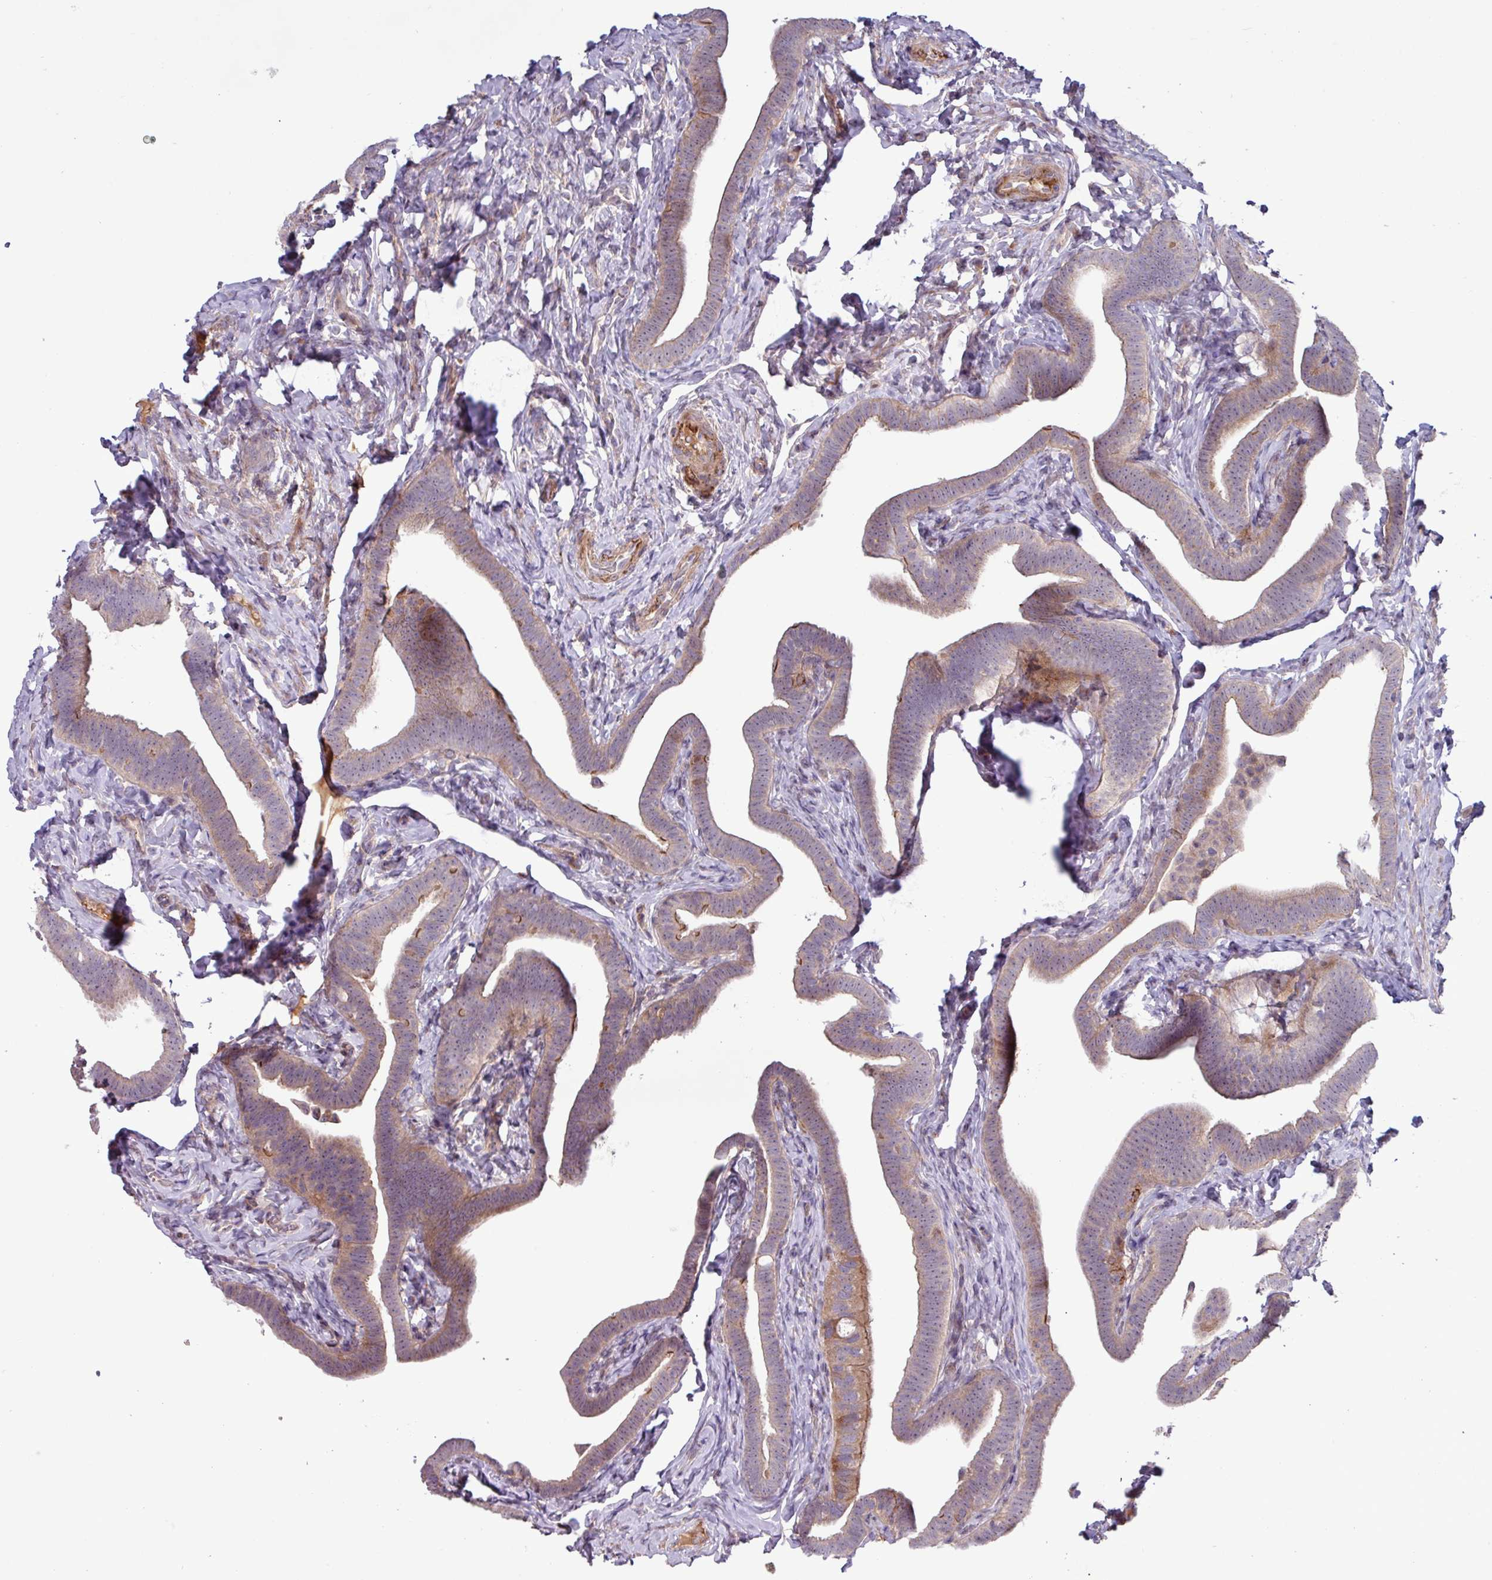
{"staining": {"intensity": "moderate", "quantity": "25%-75%", "location": "cytoplasmic/membranous"}, "tissue": "fallopian tube", "cell_type": "Glandular cells", "image_type": "normal", "snomed": [{"axis": "morphology", "description": "Normal tissue, NOS"}, {"axis": "topography", "description": "Fallopian tube"}], "caption": "This photomicrograph reveals benign fallopian tube stained with IHC to label a protein in brown. The cytoplasmic/membranous of glandular cells show moderate positivity for the protein. Nuclei are counter-stained blue.", "gene": "TNFSF12", "patient": {"sex": "female", "age": 69}}